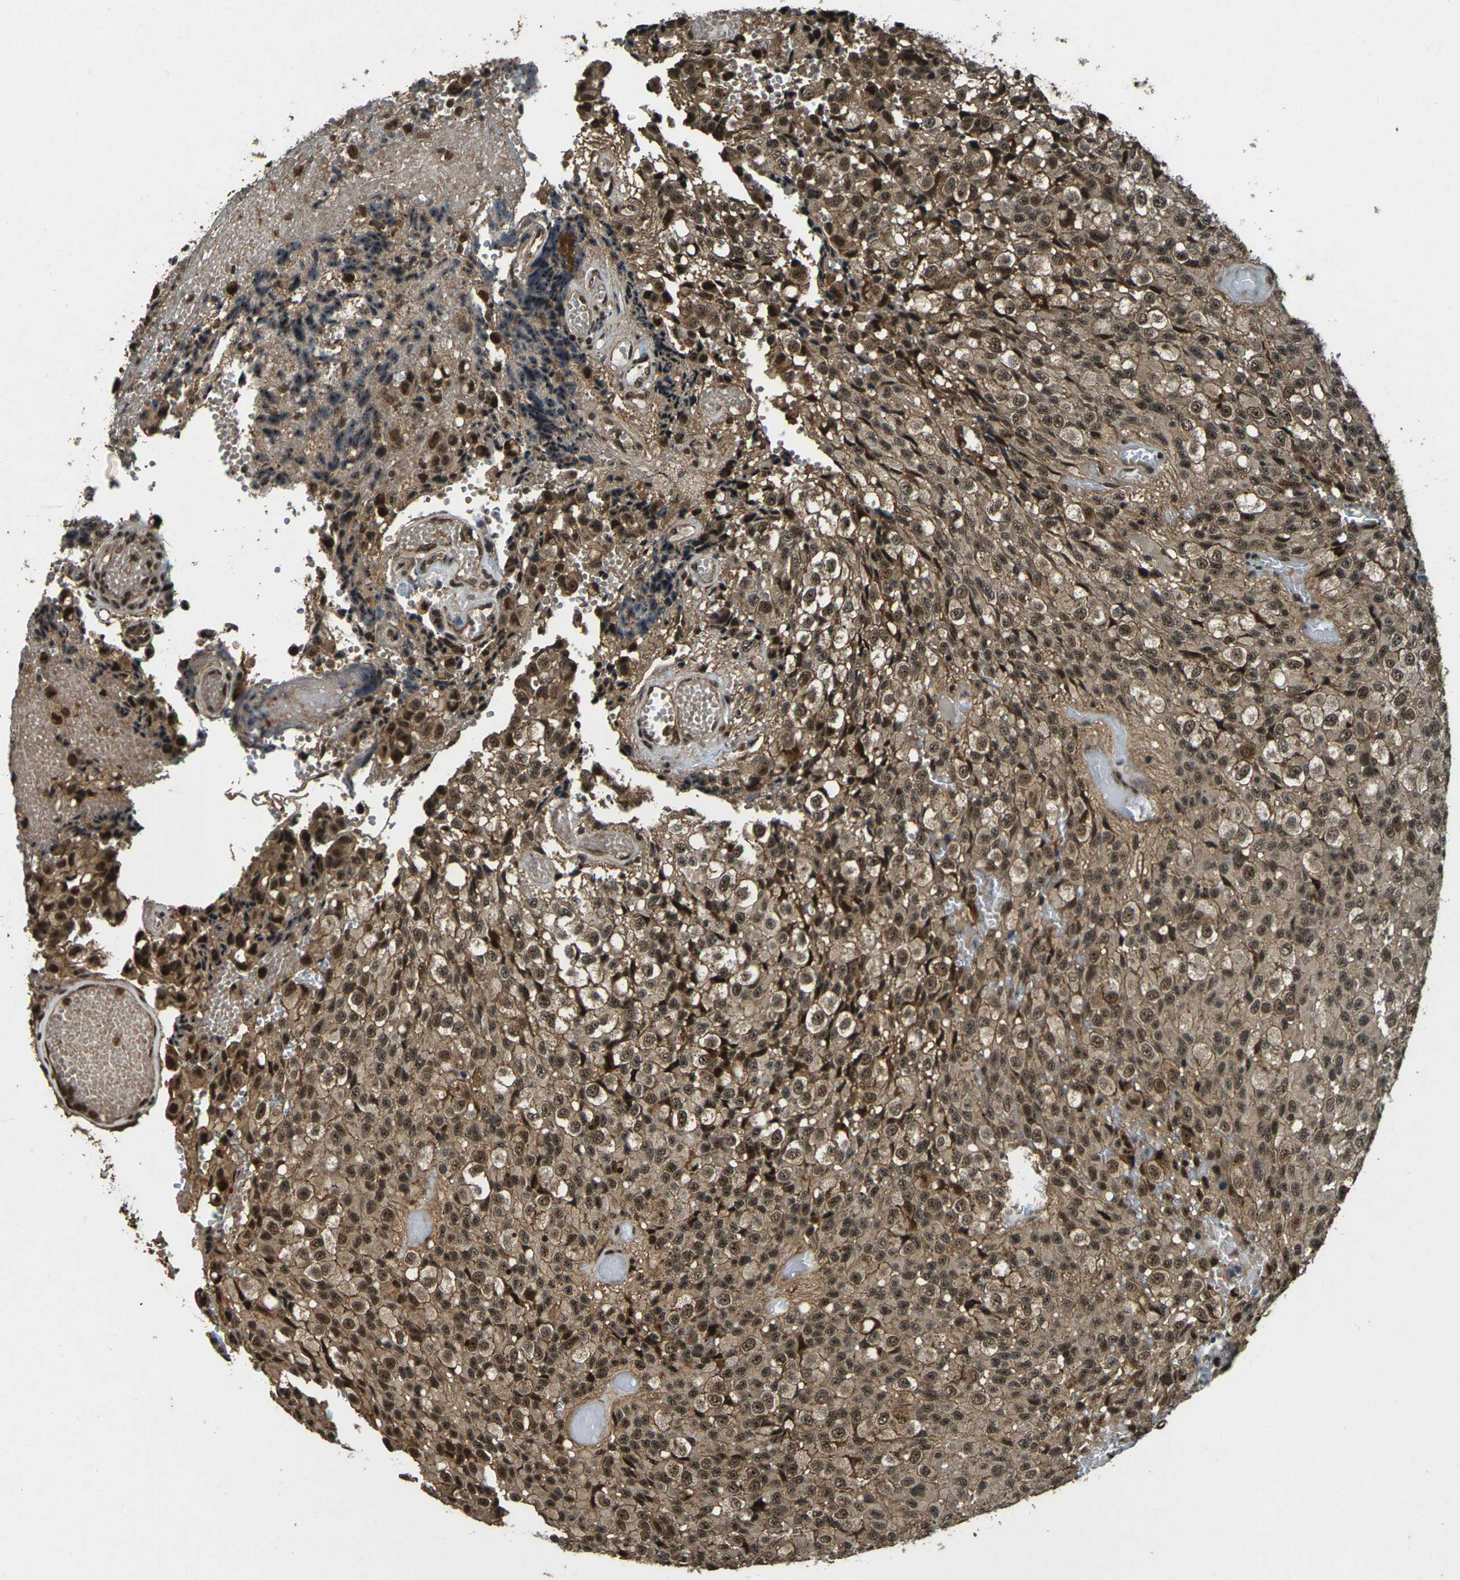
{"staining": {"intensity": "strong", "quantity": "<25%", "location": "nuclear"}, "tissue": "glioma", "cell_type": "Tumor cells", "image_type": "cancer", "snomed": [{"axis": "morphology", "description": "Glioma, malignant, High grade"}, {"axis": "topography", "description": "Brain"}], "caption": "The immunohistochemical stain shows strong nuclear staining in tumor cells of glioma tissue. Ihc stains the protein in brown and the nuclei are stained blue.", "gene": "NR4A2", "patient": {"sex": "male", "age": 32}}